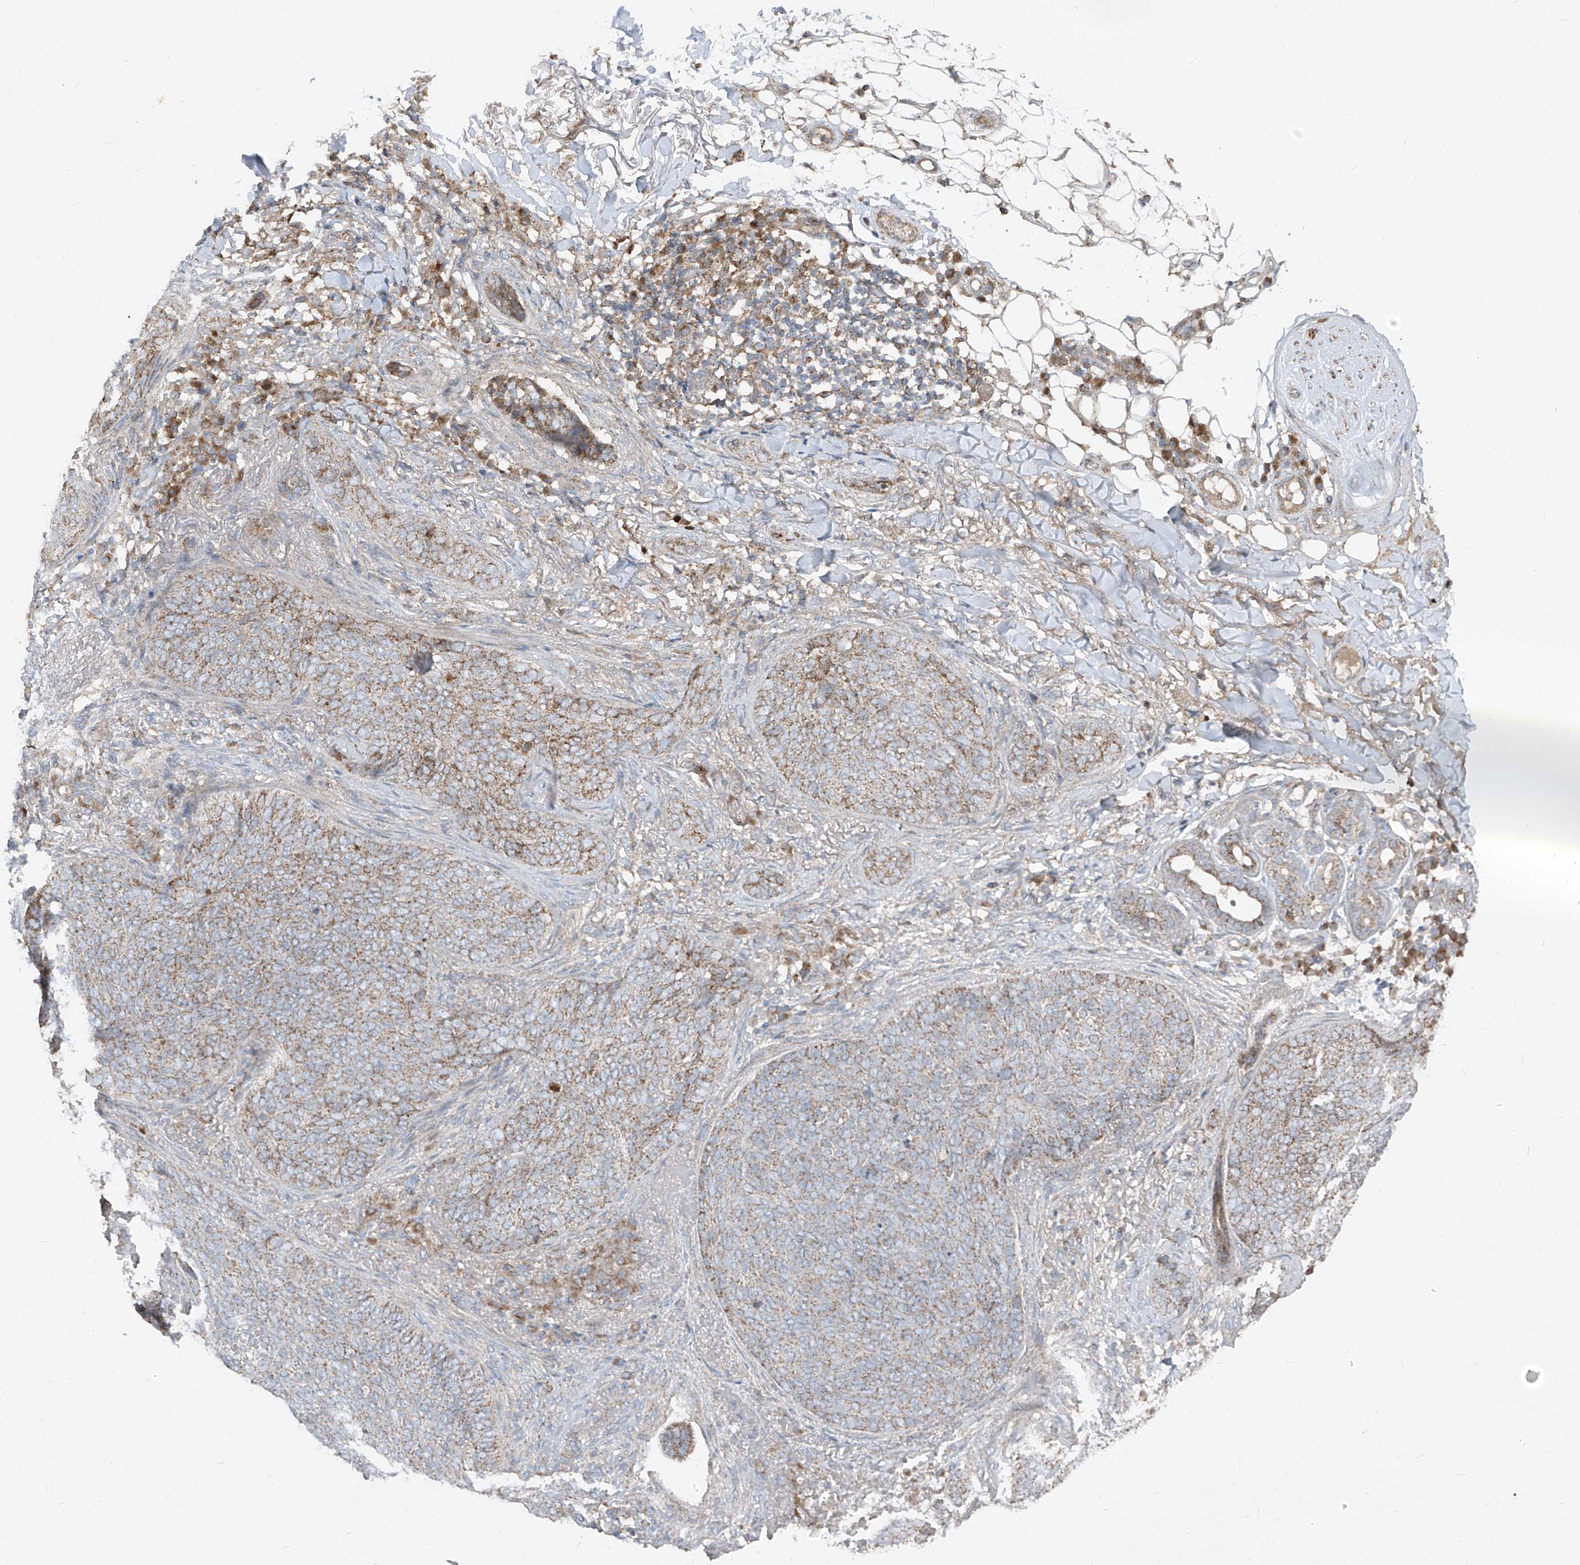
{"staining": {"intensity": "moderate", "quantity": ">75%", "location": "cytoplasmic/membranous"}, "tissue": "skin cancer", "cell_type": "Tumor cells", "image_type": "cancer", "snomed": [{"axis": "morphology", "description": "Basal cell carcinoma"}, {"axis": "topography", "description": "Skin"}], "caption": "A photomicrograph of skin cancer (basal cell carcinoma) stained for a protein demonstrates moderate cytoplasmic/membranous brown staining in tumor cells.", "gene": "ABCD3", "patient": {"sex": "male", "age": 85}}